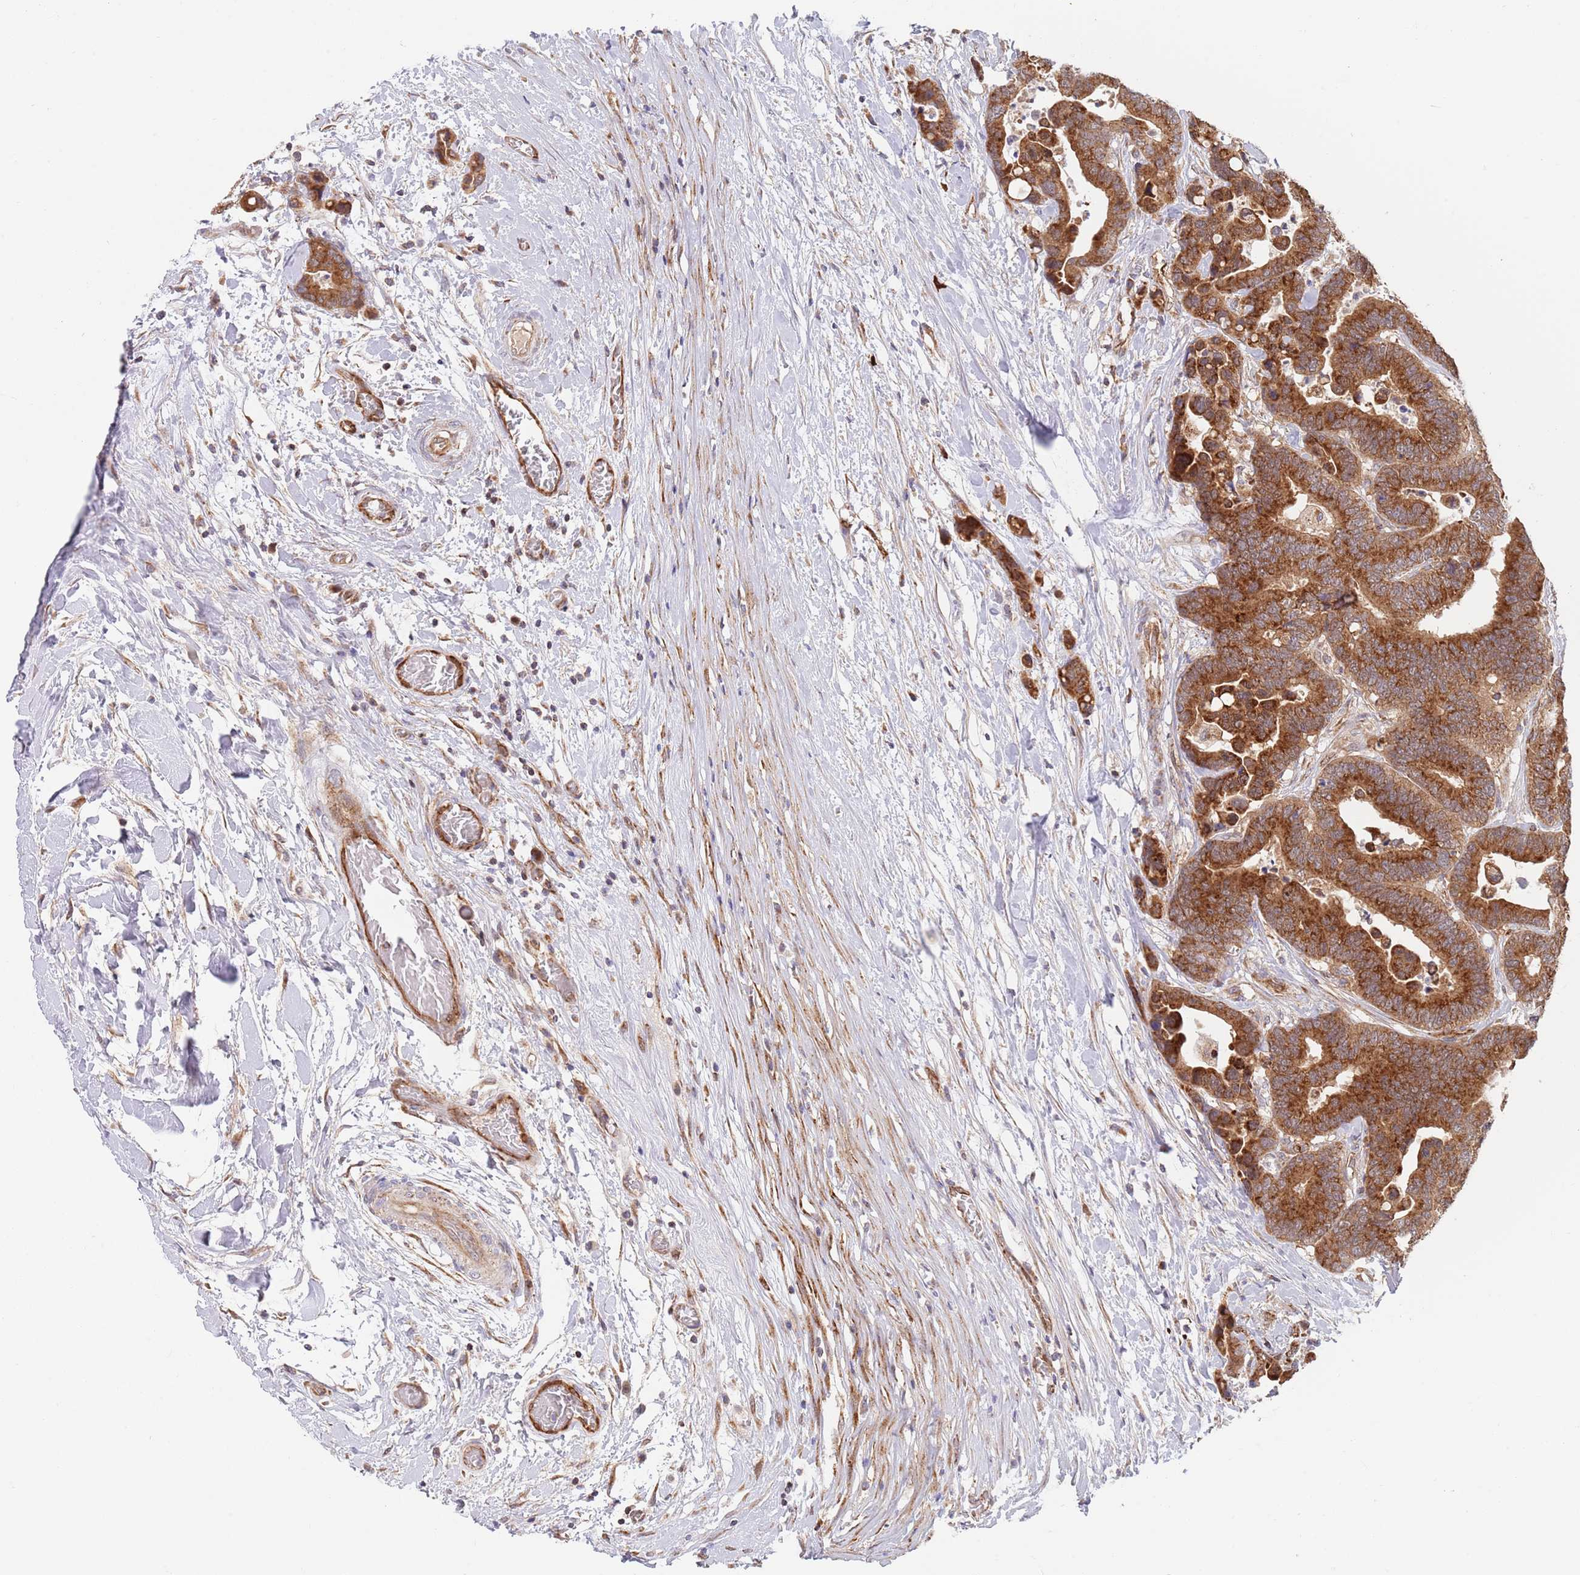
{"staining": {"intensity": "strong", "quantity": ">75%", "location": "cytoplasmic/membranous"}, "tissue": "colorectal cancer", "cell_type": "Tumor cells", "image_type": "cancer", "snomed": [{"axis": "morphology", "description": "Adenocarcinoma, NOS"}, {"axis": "topography", "description": "Colon"}], "caption": "Human colorectal cancer (adenocarcinoma) stained for a protein (brown) shows strong cytoplasmic/membranous positive positivity in approximately >75% of tumor cells.", "gene": "GUK1", "patient": {"sex": "male", "age": 82}}